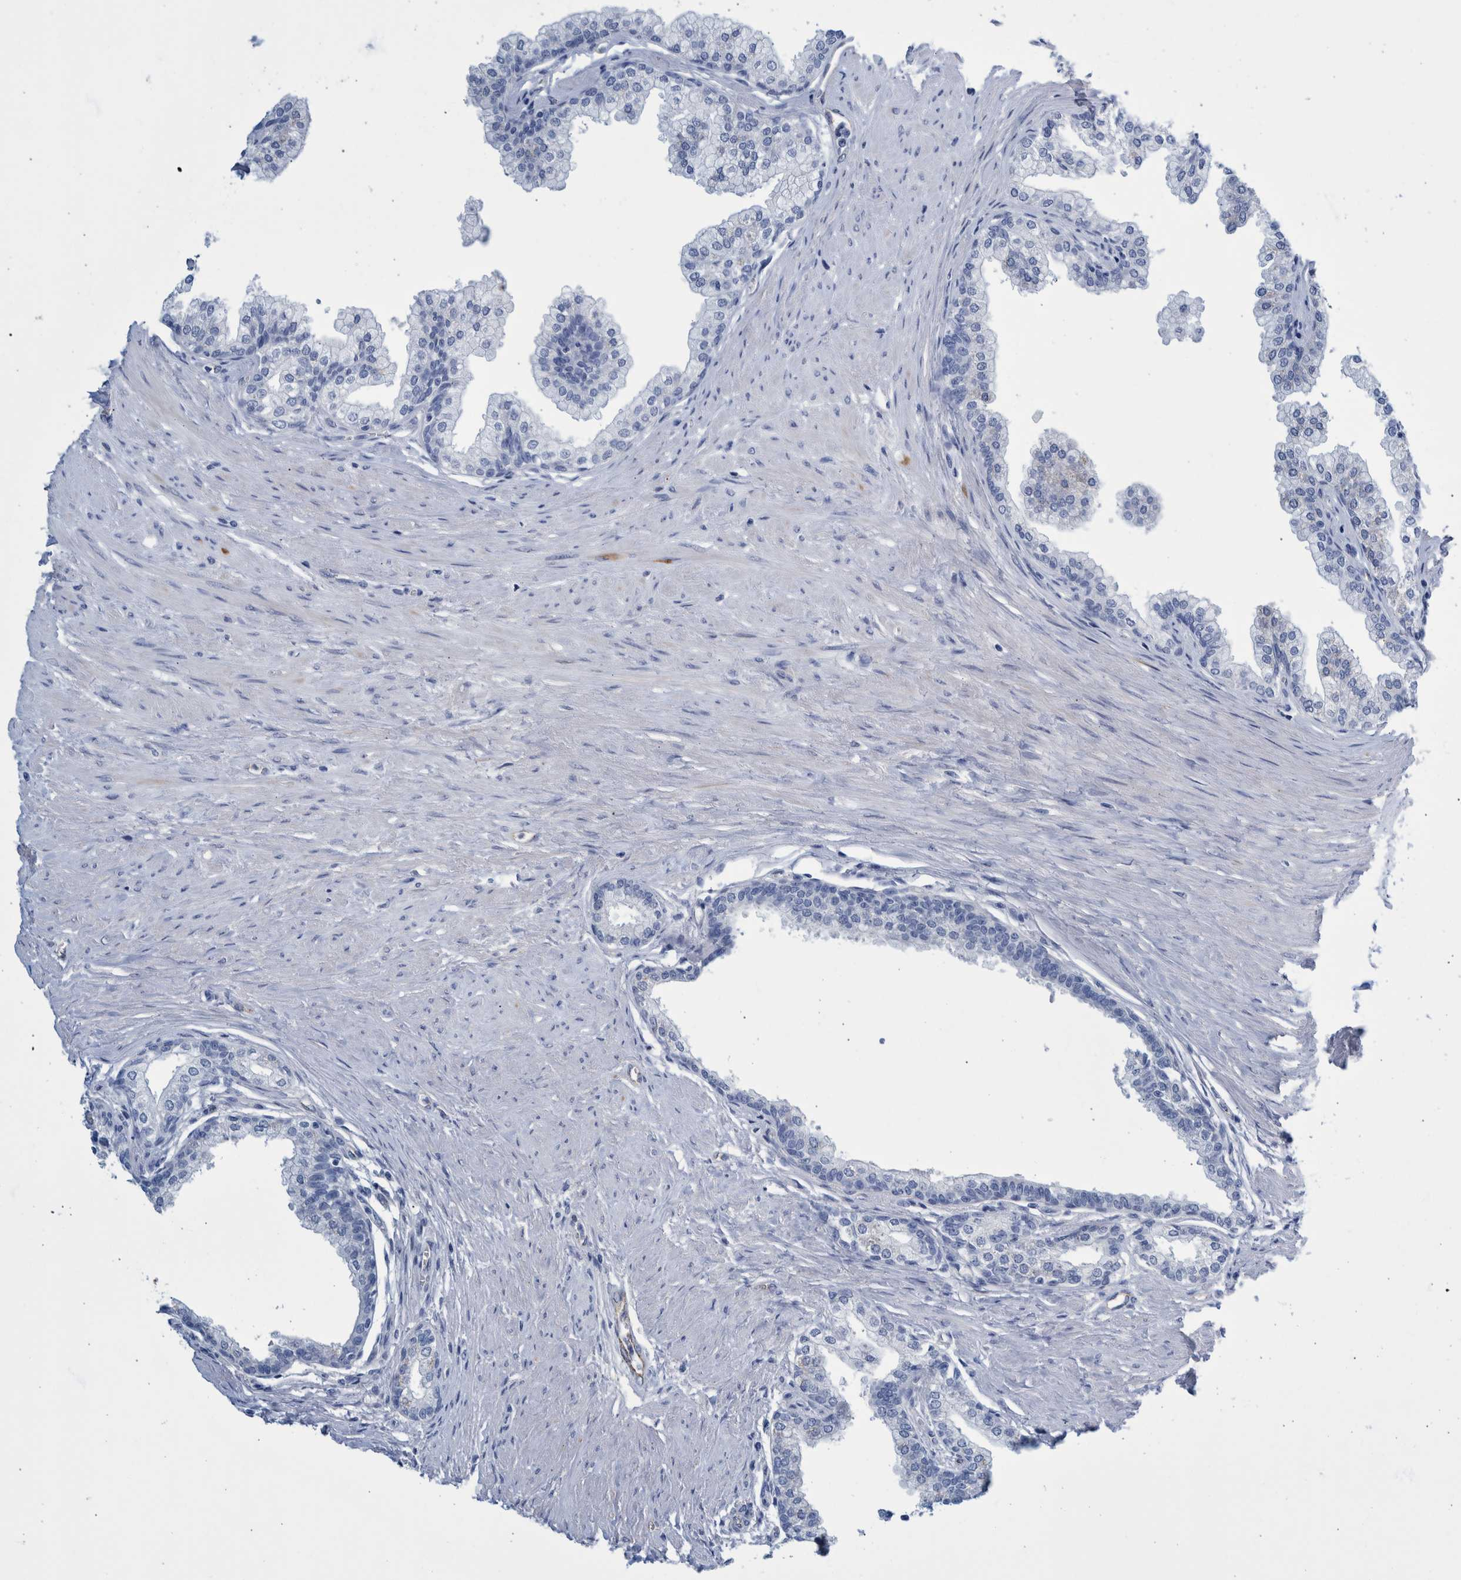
{"staining": {"intensity": "negative", "quantity": "none", "location": "none"}, "tissue": "prostate", "cell_type": "Glandular cells", "image_type": "normal", "snomed": [{"axis": "morphology", "description": "Normal tissue, NOS"}, {"axis": "morphology", "description": "Urothelial carcinoma, Low grade"}, {"axis": "topography", "description": "Urinary bladder"}, {"axis": "topography", "description": "Prostate"}], "caption": "An immunohistochemistry (IHC) micrograph of benign prostate is shown. There is no staining in glandular cells of prostate. (DAB (3,3'-diaminobenzidine) immunohistochemistry (IHC) with hematoxylin counter stain).", "gene": "SLC34A3", "patient": {"sex": "male", "age": 60}}